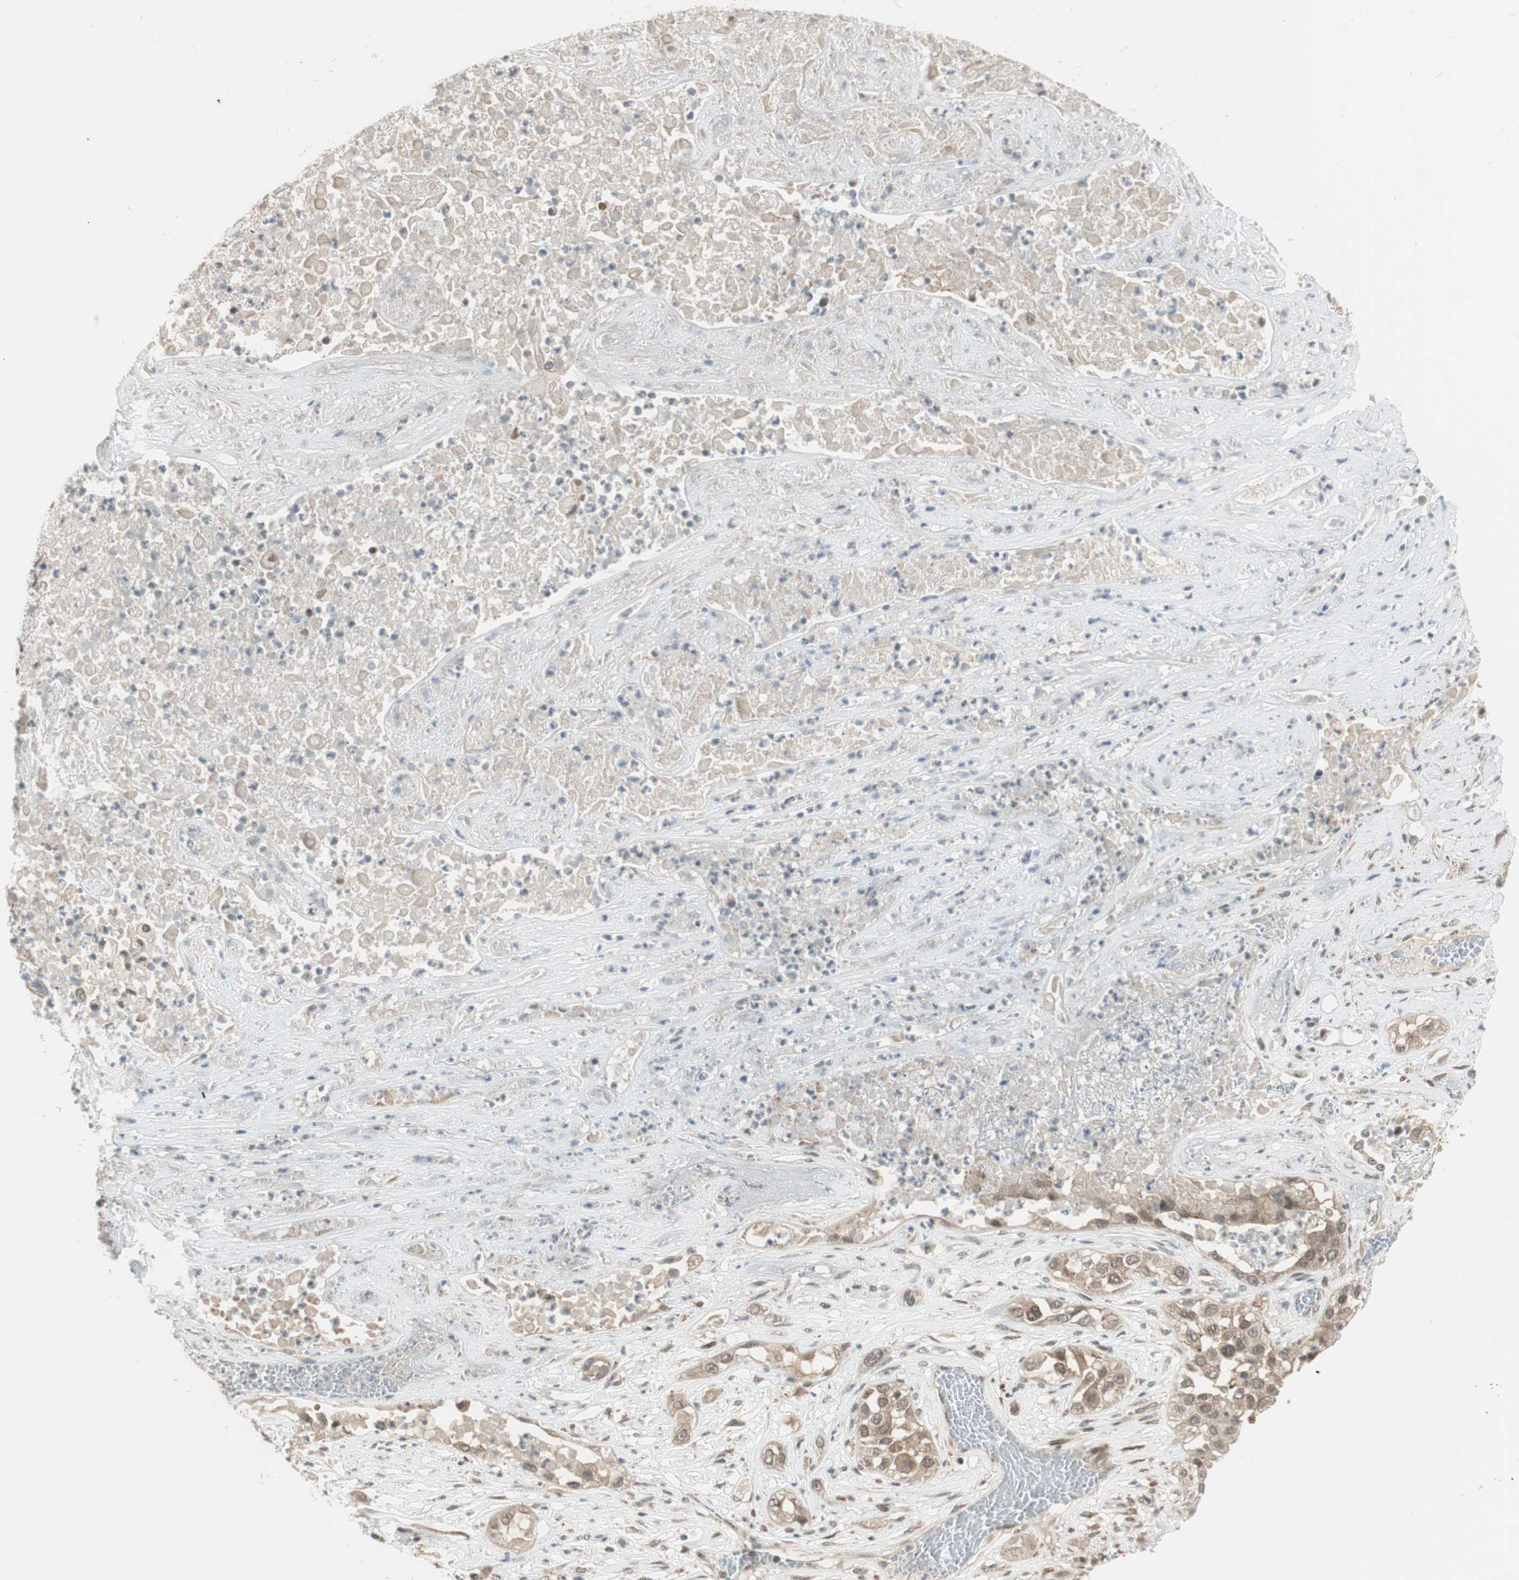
{"staining": {"intensity": "moderate", "quantity": ">75%", "location": "cytoplasmic/membranous,nuclear"}, "tissue": "lung cancer", "cell_type": "Tumor cells", "image_type": "cancer", "snomed": [{"axis": "morphology", "description": "Squamous cell carcinoma, NOS"}, {"axis": "topography", "description": "Lung"}], "caption": "Squamous cell carcinoma (lung) stained with a protein marker shows moderate staining in tumor cells.", "gene": "BRMS1", "patient": {"sex": "male", "age": 71}}